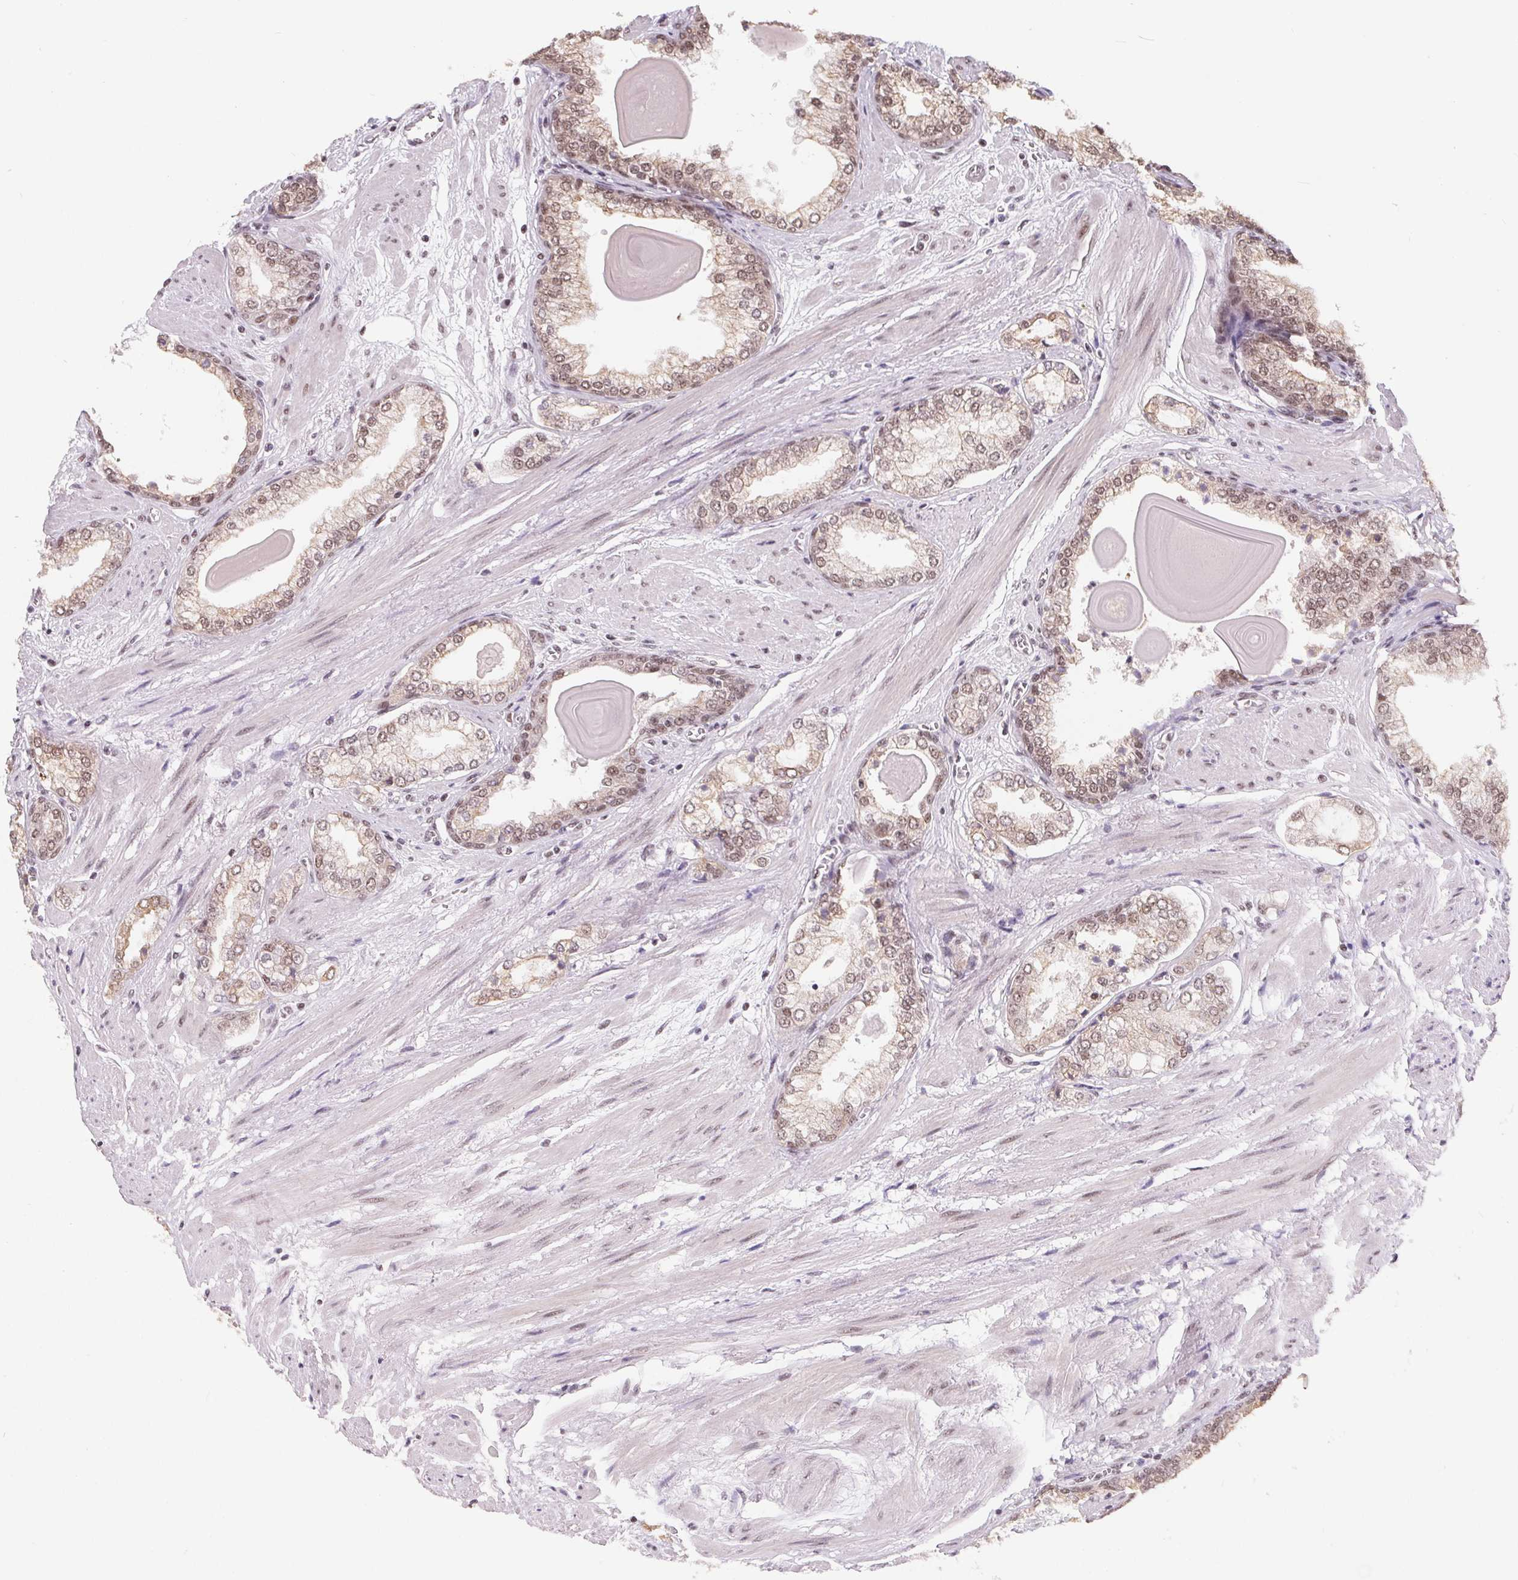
{"staining": {"intensity": "weak", "quantity": ">75%", "location": "nuclear"}, "tissue": "prostate cancer", "cell_type": "Tumor cells", "image_type": "cancer", "snomed": [{"axis": "morphology", "description": "Adenocarcinoma, Low grade"}, {"axis": "topography", "description": "Prostate"}], "caption": "Prostate adenocarcinoma (low-grade) stained for a protein (brown) reveals weak nuclear positive expression in about >75% of tumor cells.", "gene": "TCERG1", "patient": {"sex": "male", "age": 64}}